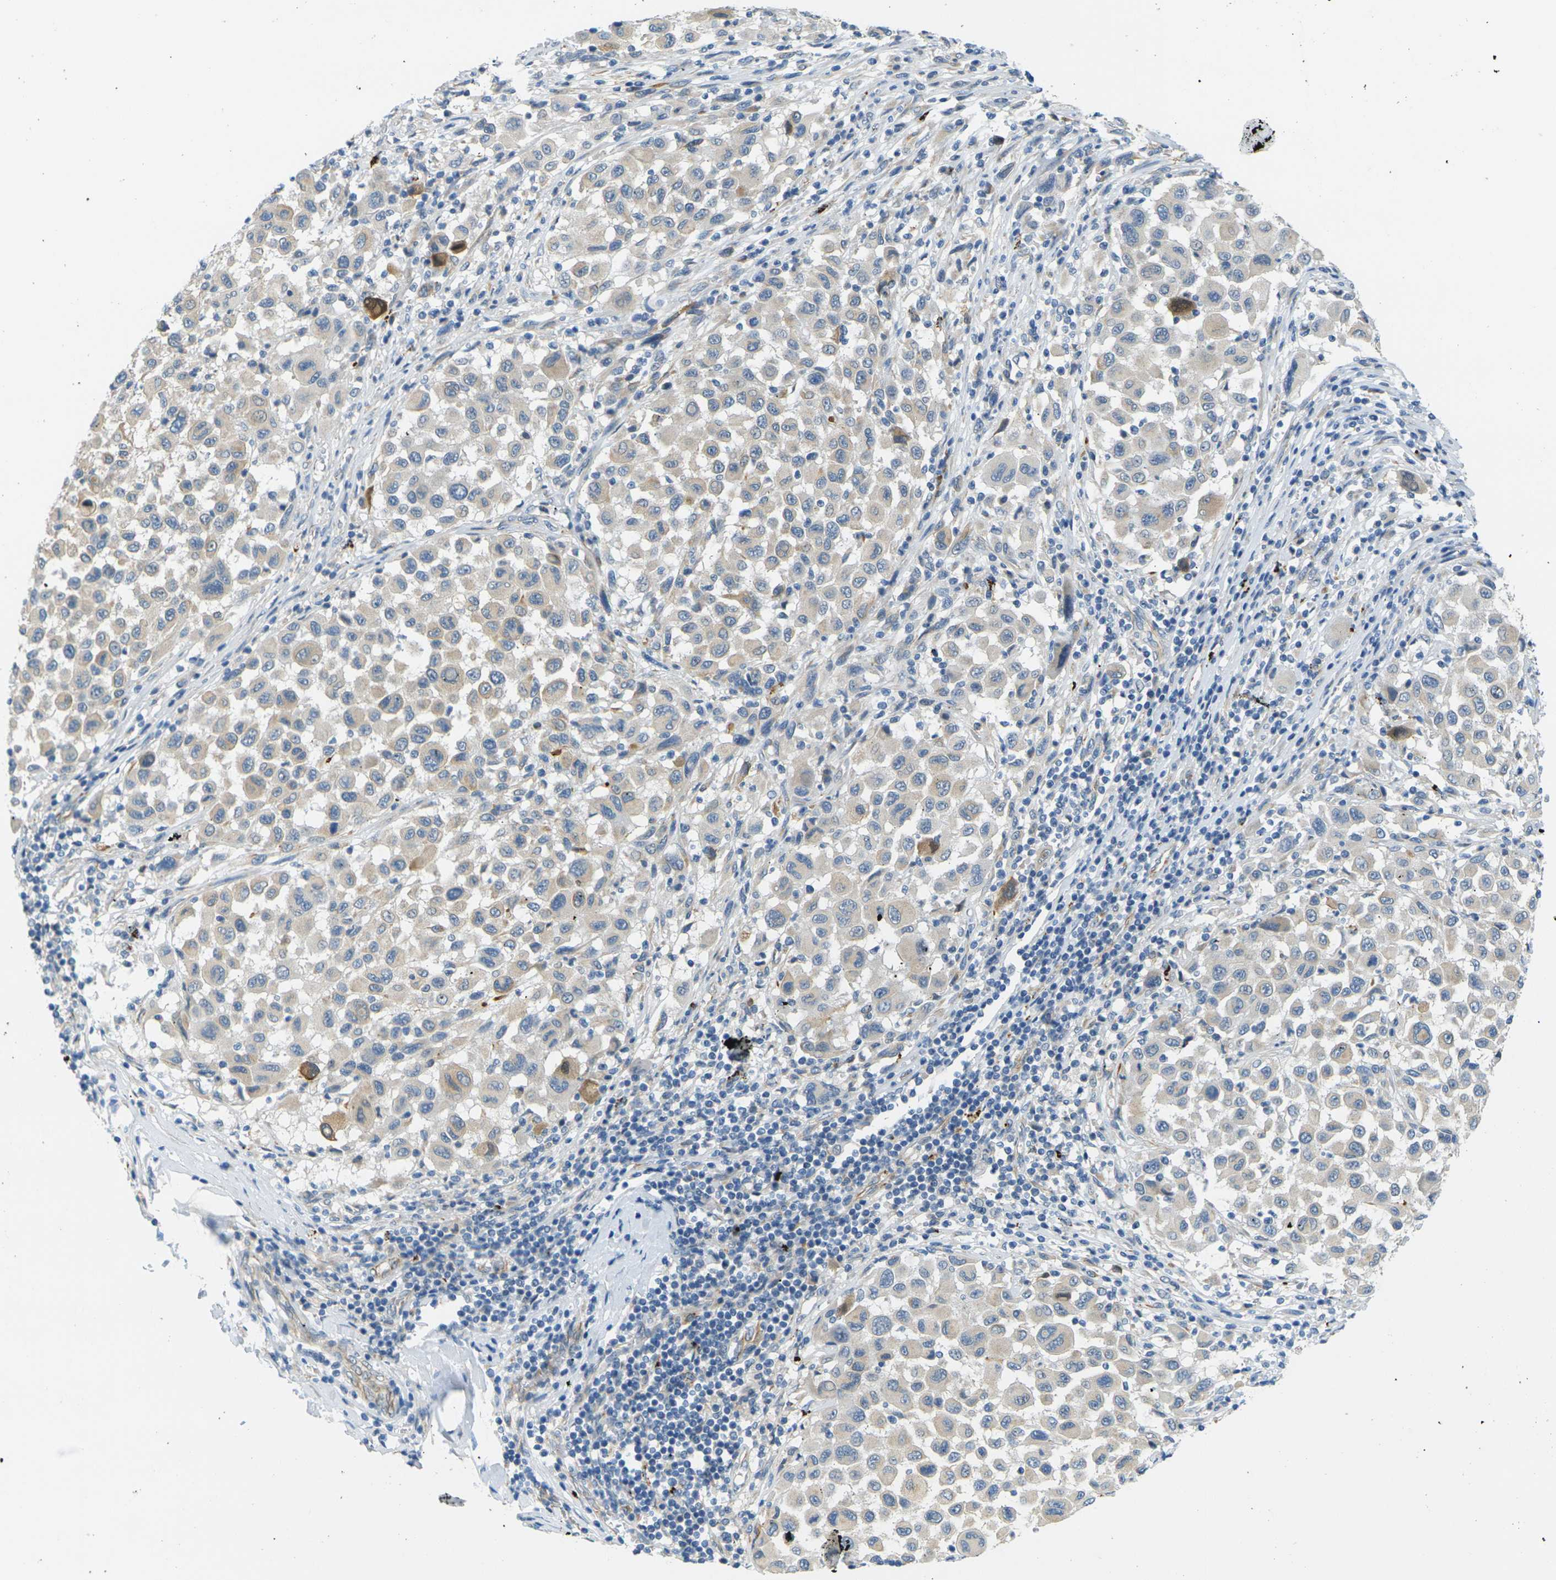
{"staining": {"intensity": "weak", "quantity": "25%-75%", "location": "cytoplasmic/membranous"}, "tissue": "melanoma", "cell_type": "Tumor cells", "image_type": "cancer", "snomed": [{"axis": "morphology", "description": "Malignant melanoma, Metastatic site"}, {"axis": "topography", "description": "Lymph node"}], "caption": "Malignant melanoma (metastatic site) stained with DAB (3,3'-diaminobenzidine) IHC shows low levels of weak cytoplasmic/membranous expression in about 25%-75% of tumor cells.", "gene": "CYP2C8", "patient": {"sex": "male", "age": 61}}